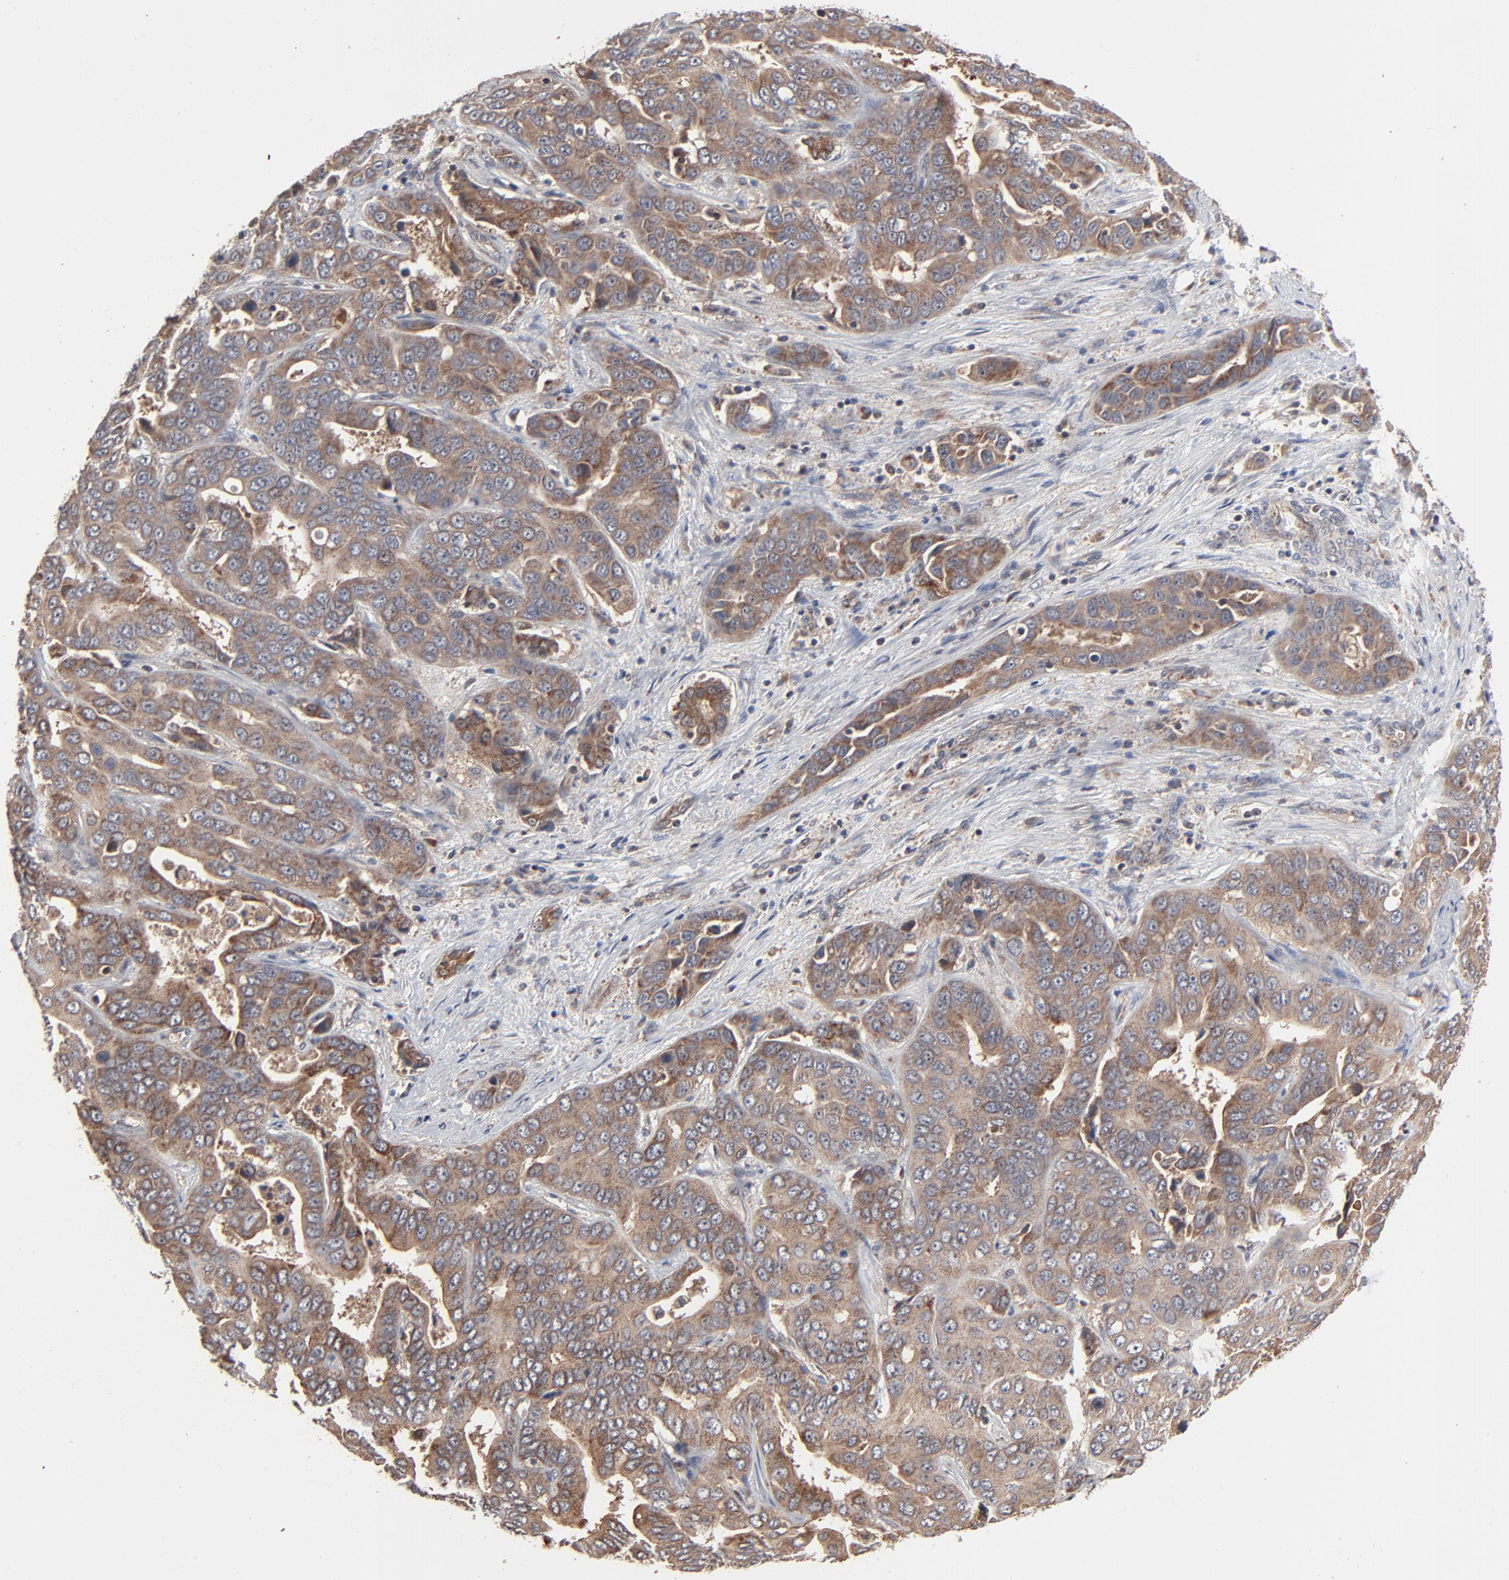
{"staining": {"intensity": "moderate", "quantity": ">75%", "location": "cytoplasmic/membranous"}, "tissue": "liver cancer", "cell_type": "Tumor cells", "image_type": "cancer", "snomed": [{"axis": "morphology", "description": "Cholangiocarcinoma"}, {"axis": "topography", "description": "Liver"}], "caption": "Cholangiocarcinoma (liver) stained with DAB immunohistochemistry (IHC) displays medium levels of moderate cytoplasmic/membranous staining in approximately >75% of tumor cells.", "gene": "ABLIM3", "patient": {"sex": "female", "age": 52}}